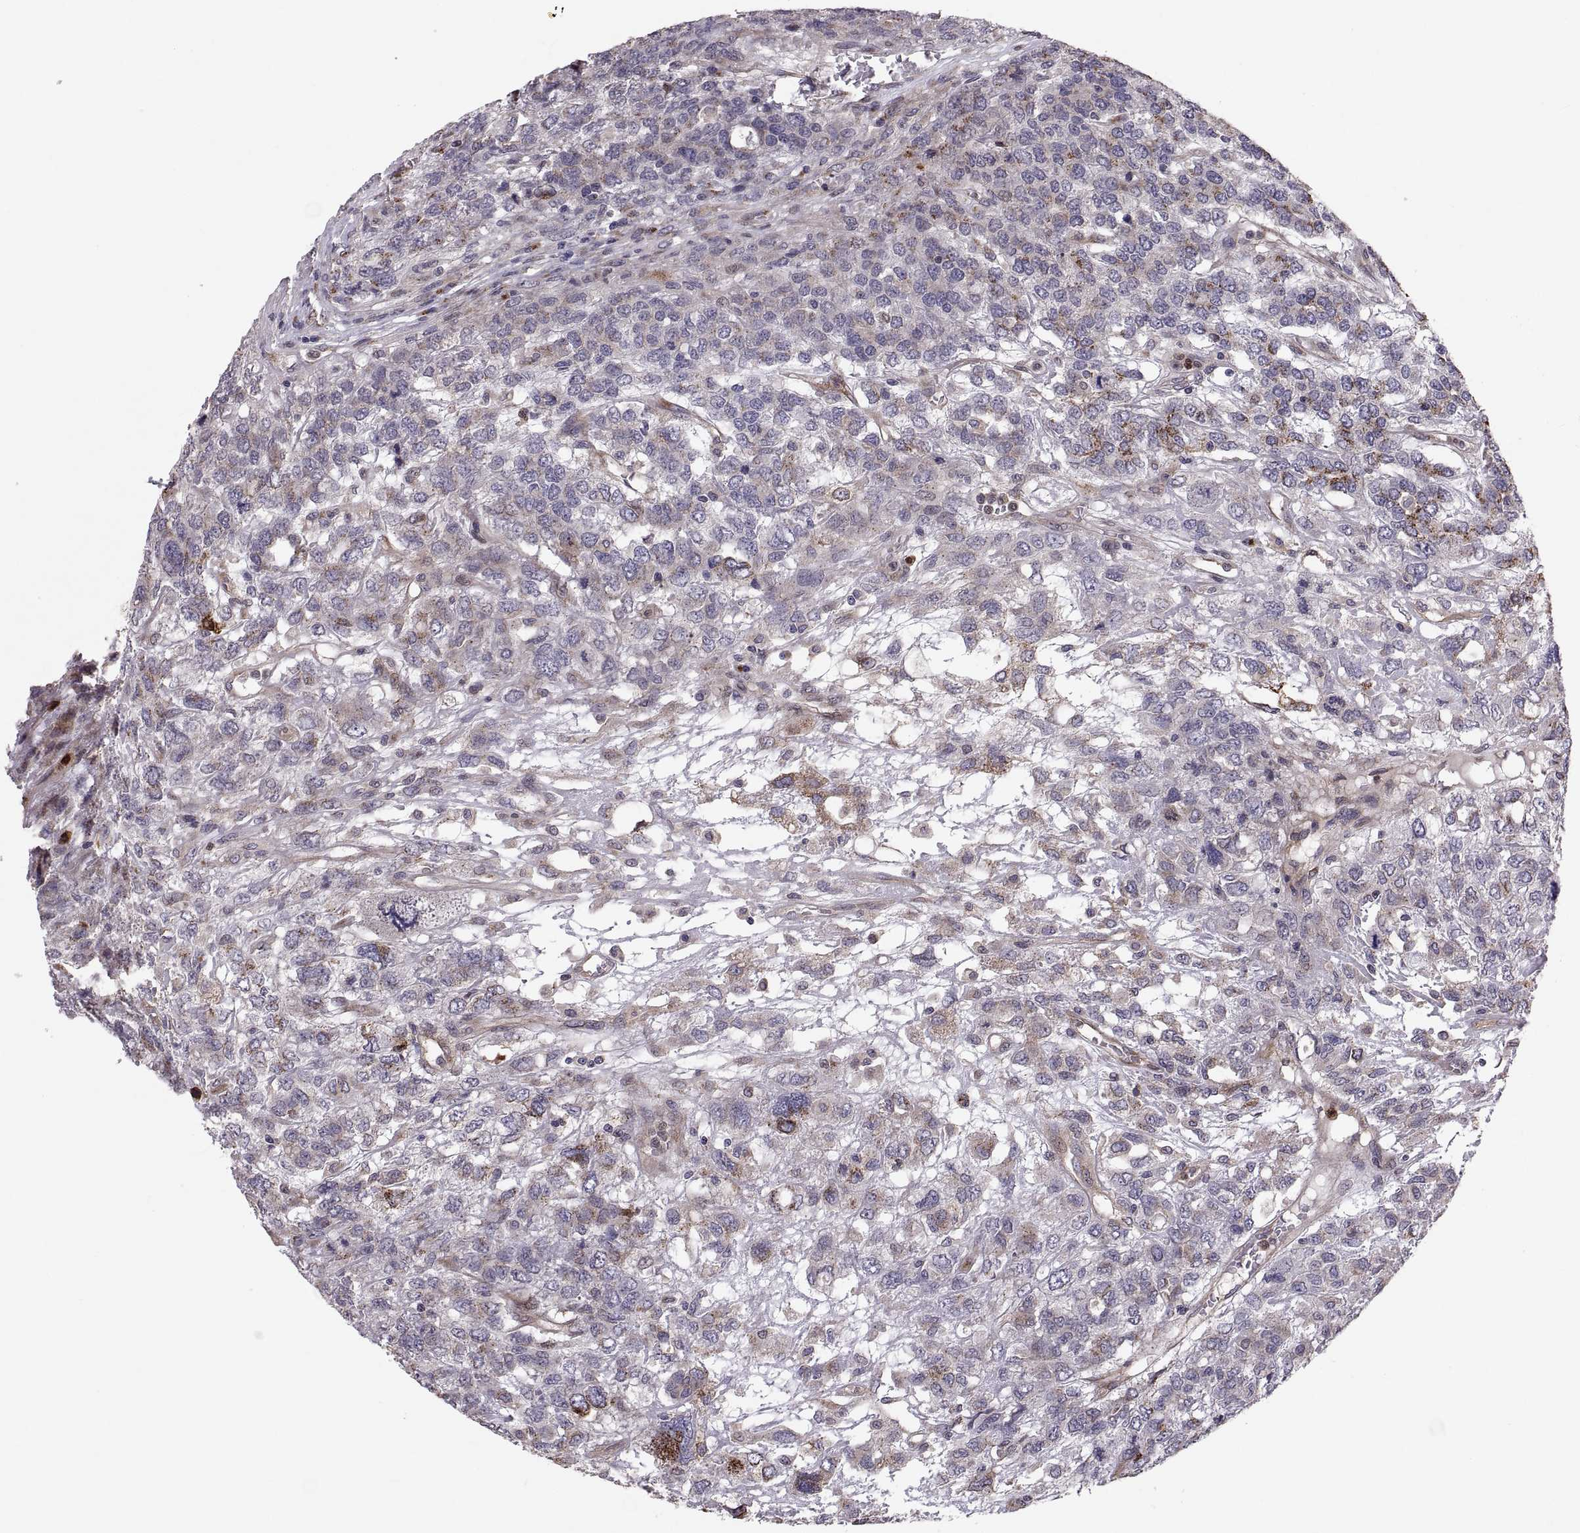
{"staining": {"intensity": "moderate", "quantity": "<25%", "location": "cytoplasmic/membranous"}, "tissue": "testis cancer", "cell_type": "Tumor cells", "image_type": "cancer", "snomed": [{"axis": "morphology", "description": "Seminoma, NOS"}, {"axis": "topography", "description": "Testis"}], "caption": "Testis seminoma tissue demonstrates moderate cytoplasmic/membranous positivity in about <25% of tumor cells, visualized by immunohistochemistry.", "gene": "TESC", "patient": {"sex": "male", "age": 52}}